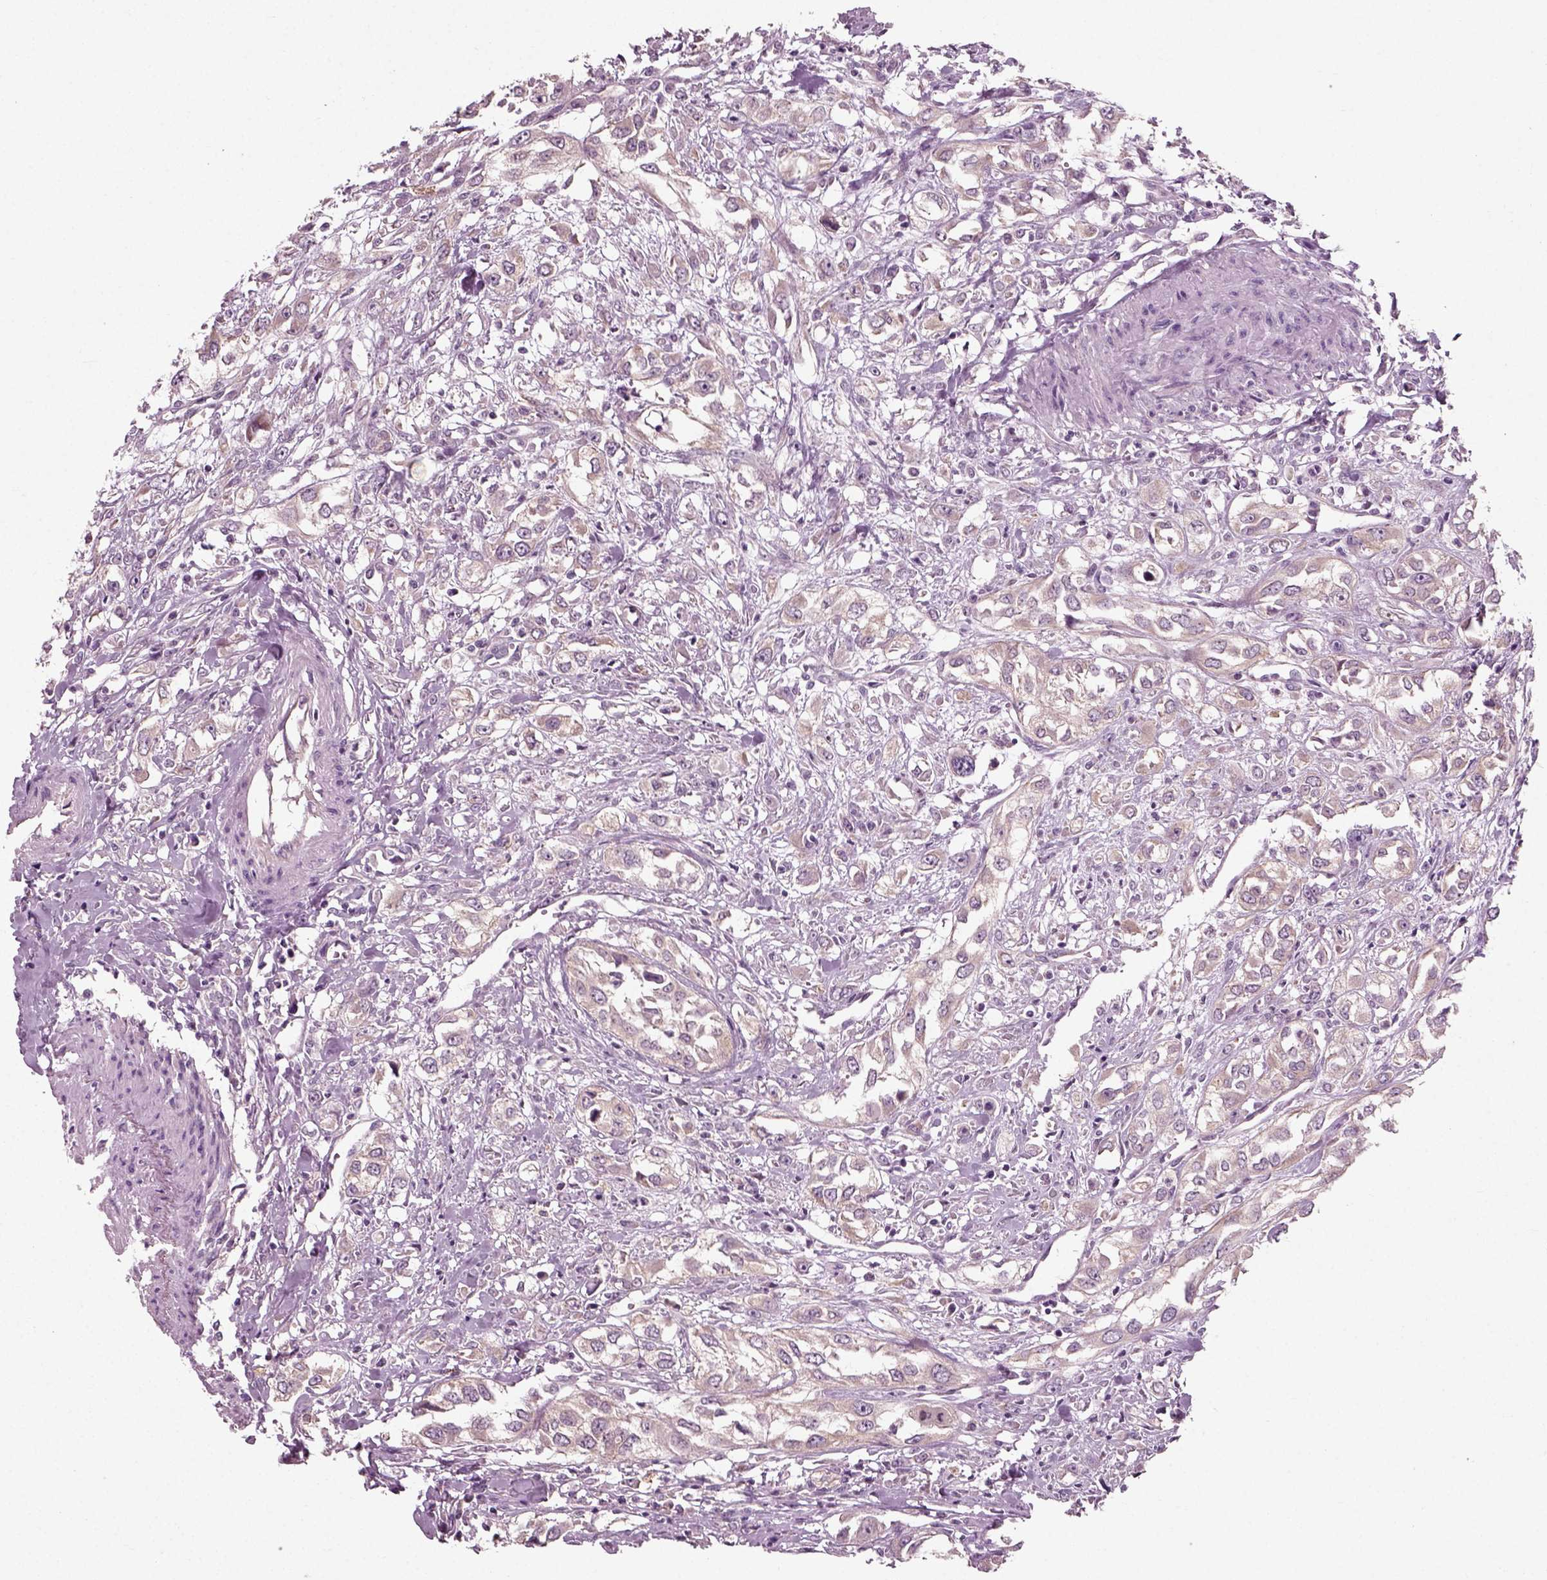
{"staining": {"intensity": "weak", "quantity": ">75%", "location": "cytoplasmic/membranous"}, "tissue": "urothelial cancer", "cell_type": "Tumor cells", "image_type": "cancer", "snomed": [{"axis": "morphology", "description": "Urothelial carcinoma, High grade"}, {"axis": "topography", "description": "Urinary bladder"}], "caption": "This histopathology image reveals immunohistochemistry (IHC) staining of urothelial cancer, with low weak cytoplasmic/membranous staining in about >75% of tumor cells.", "gene": "RND2", "patient": {"sex": "male", "age": 67}}